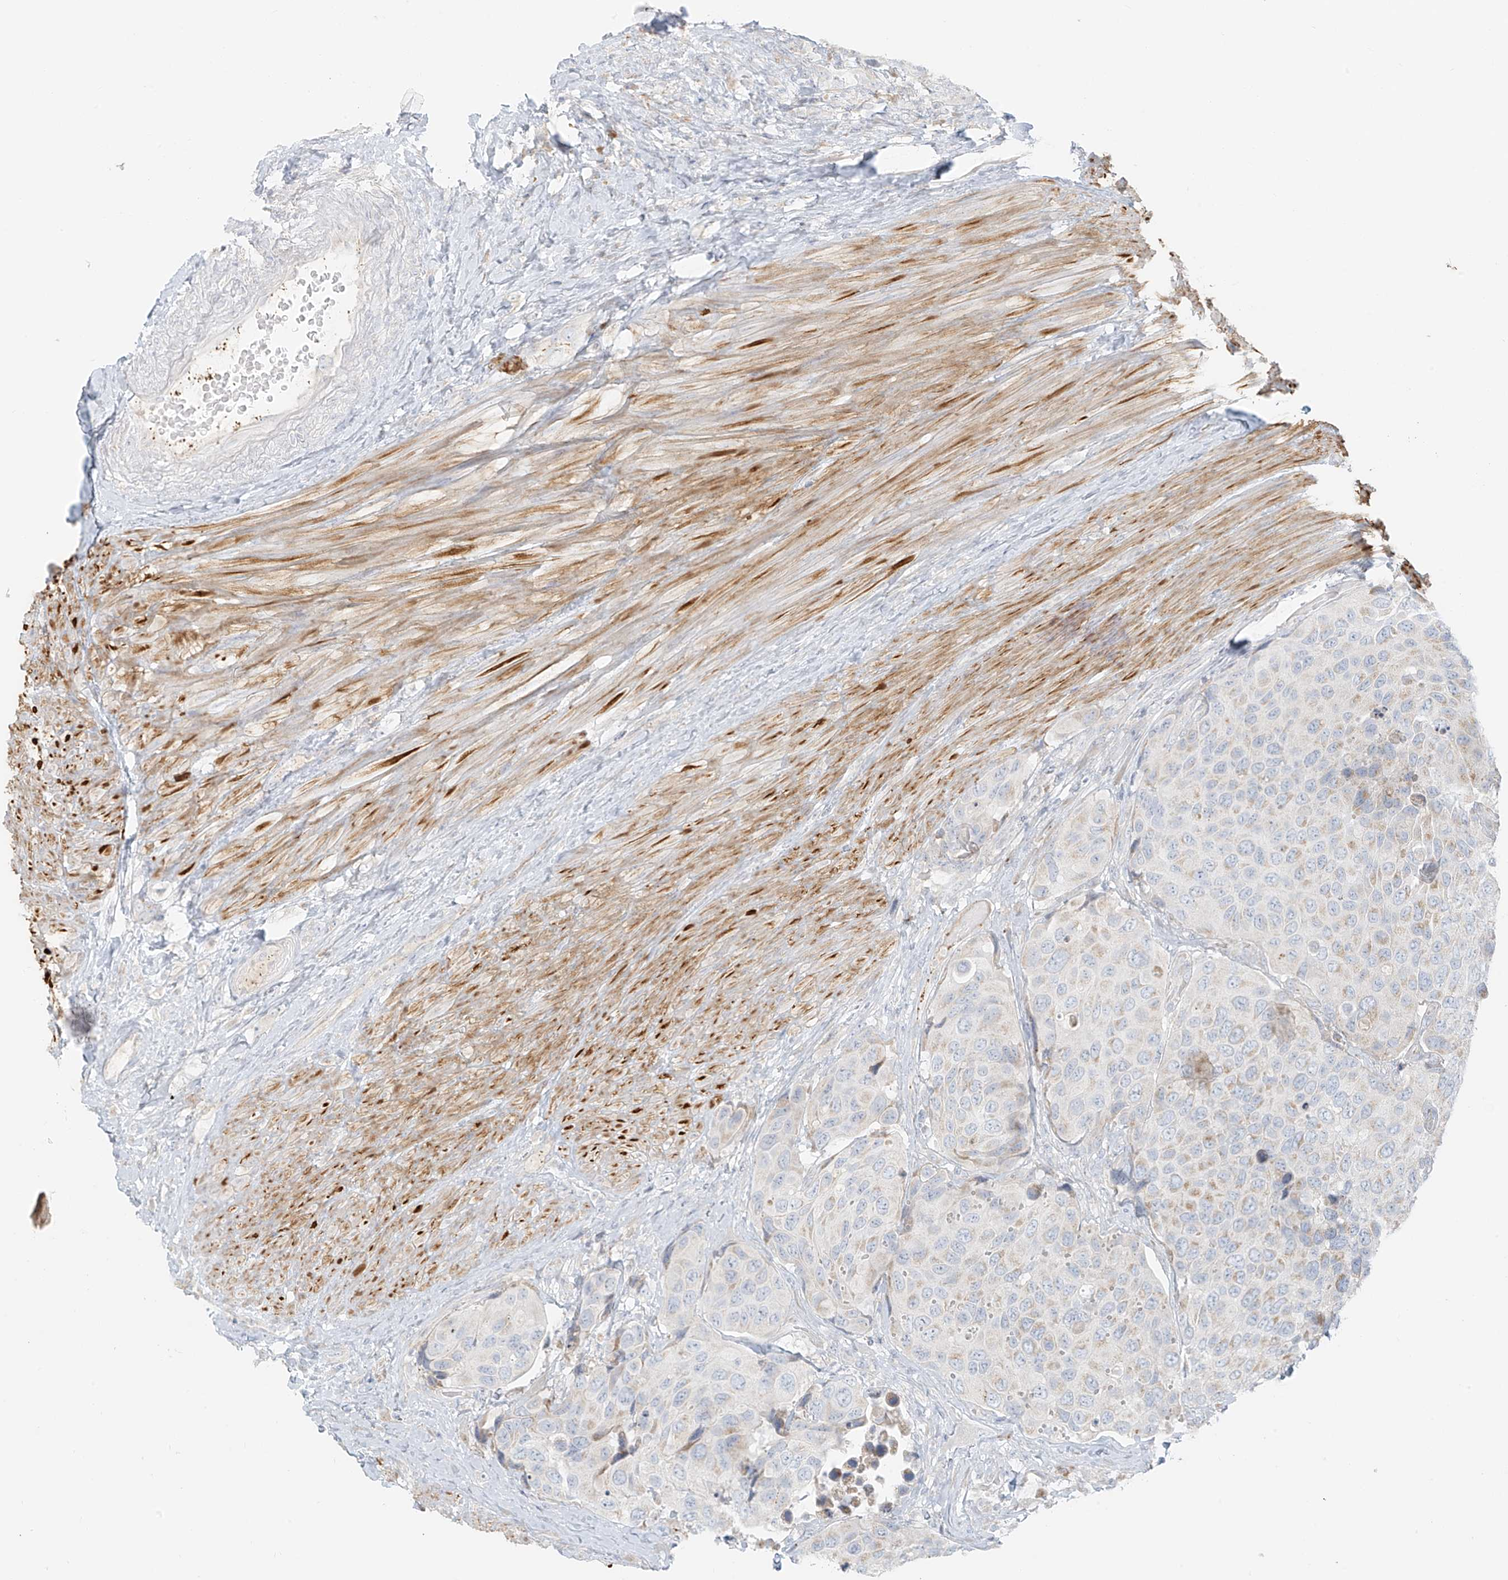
{"staining": {"intensity": "negative", "quantity": "none", "location": "none"}, "tissue": "urothelial cancer", "cell_type": "Tumor cells", "image_type": "cancer", "snomed": [{"axis": "morphology", "description": "Urothelial carcinoma, High grade"}, {"axis": "topography", "description": "Urinary bladder"}], "caption": "Human high-grade urothelial carcinoma stained for a protein using immunohistochemistry demonstrates no expression in tumor cells.", "gene": "UST", "patient": {"sex": "male", "age": 74}}